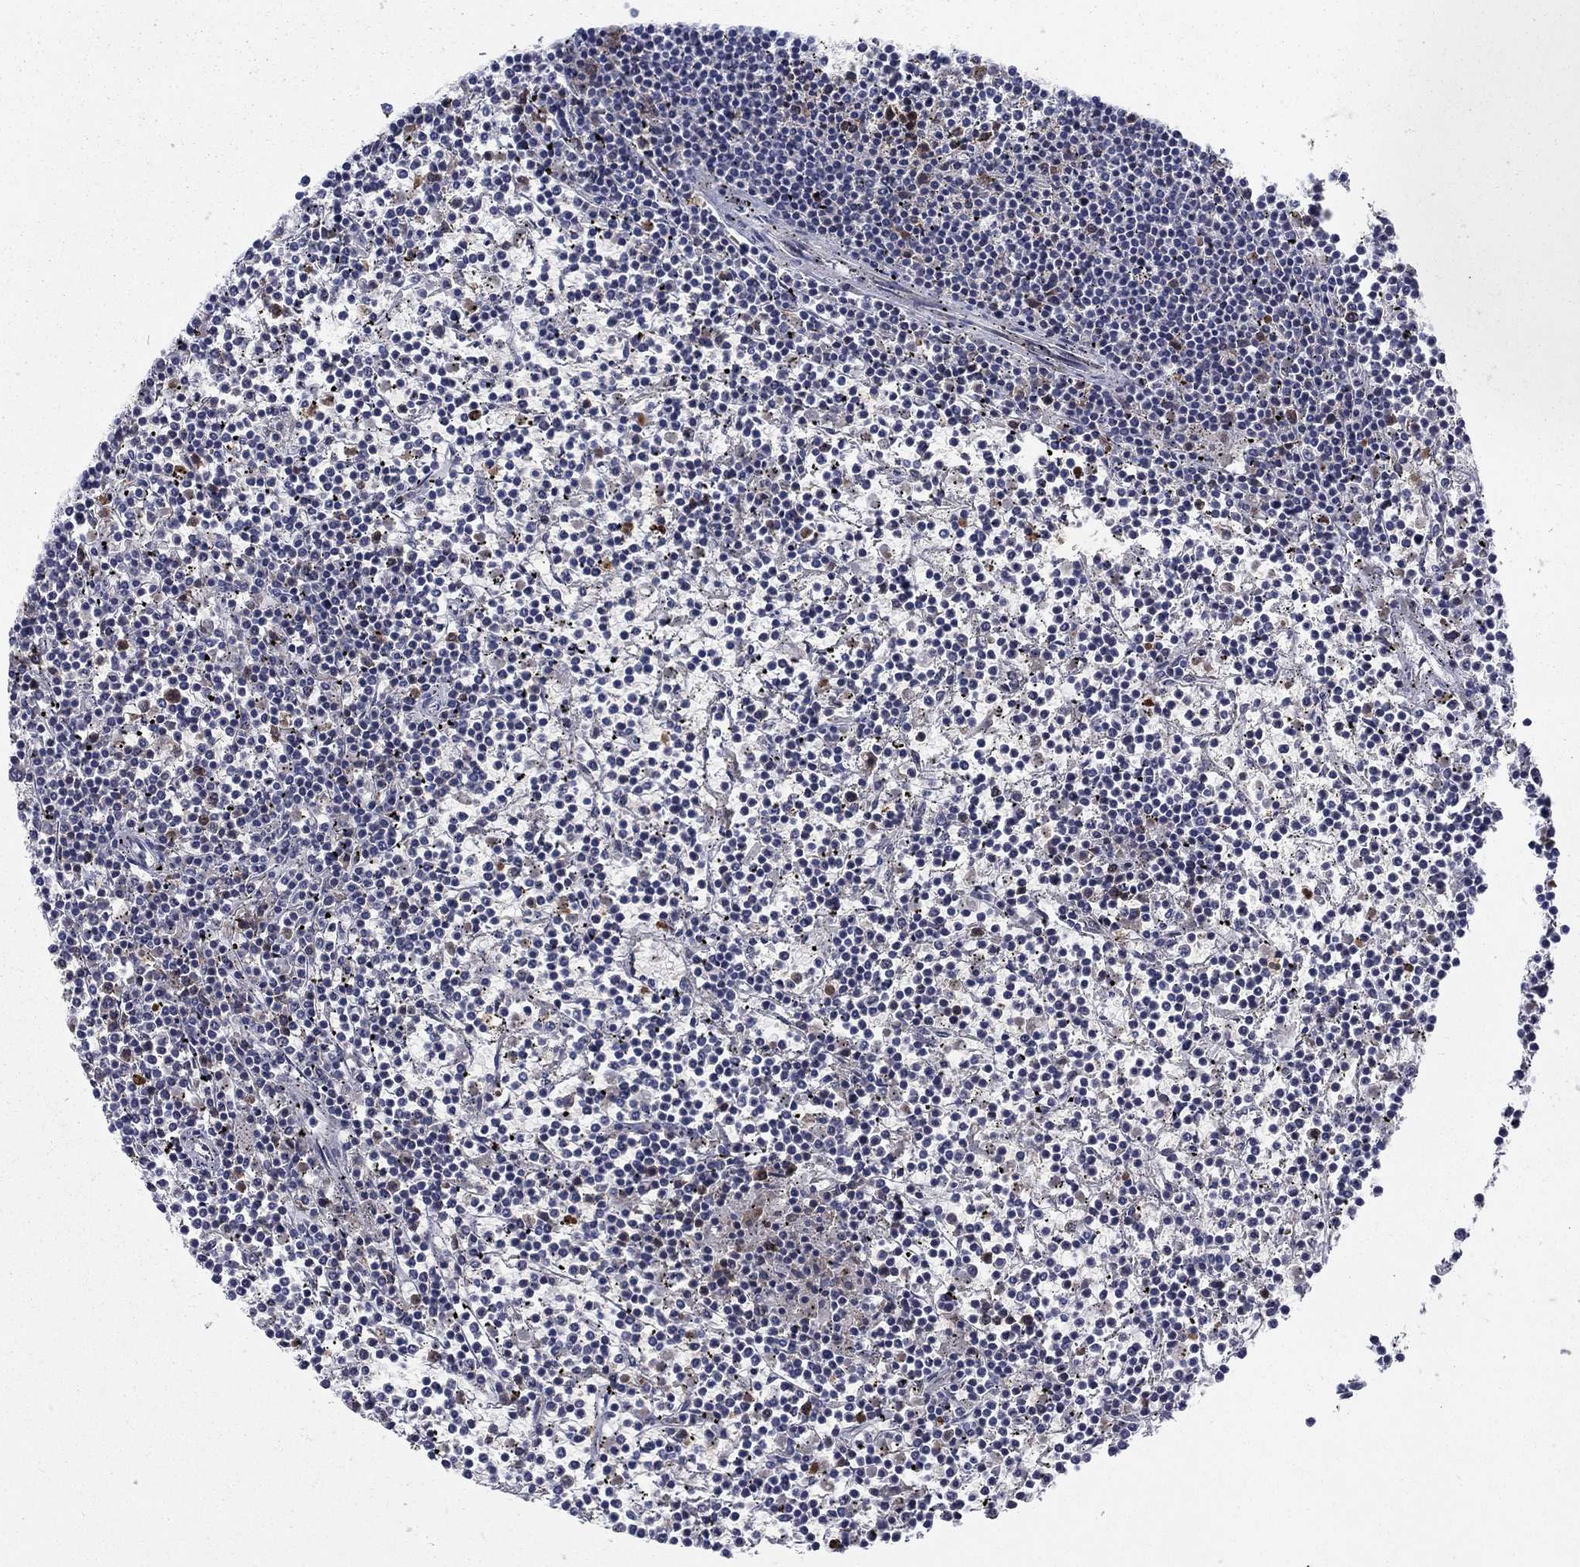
{"staining": {"intensity": "negative", "quantity": "none", "location": "none"}, "tissue": "lymphoma", "cell_type": "Tumor cells", "image_type": "cancer", "snomed": [{"axis": "morphology", "description": "Malignant lymphoma, non-Hodgkin's type, Low grade"}, {"axis": "topography", "description": "Spleen"}], "caption": "Tumor cells are negative for protein expression in human lymphoma.", "gene": "KIF15", "patient": {"sex": "female", "age": 19}}